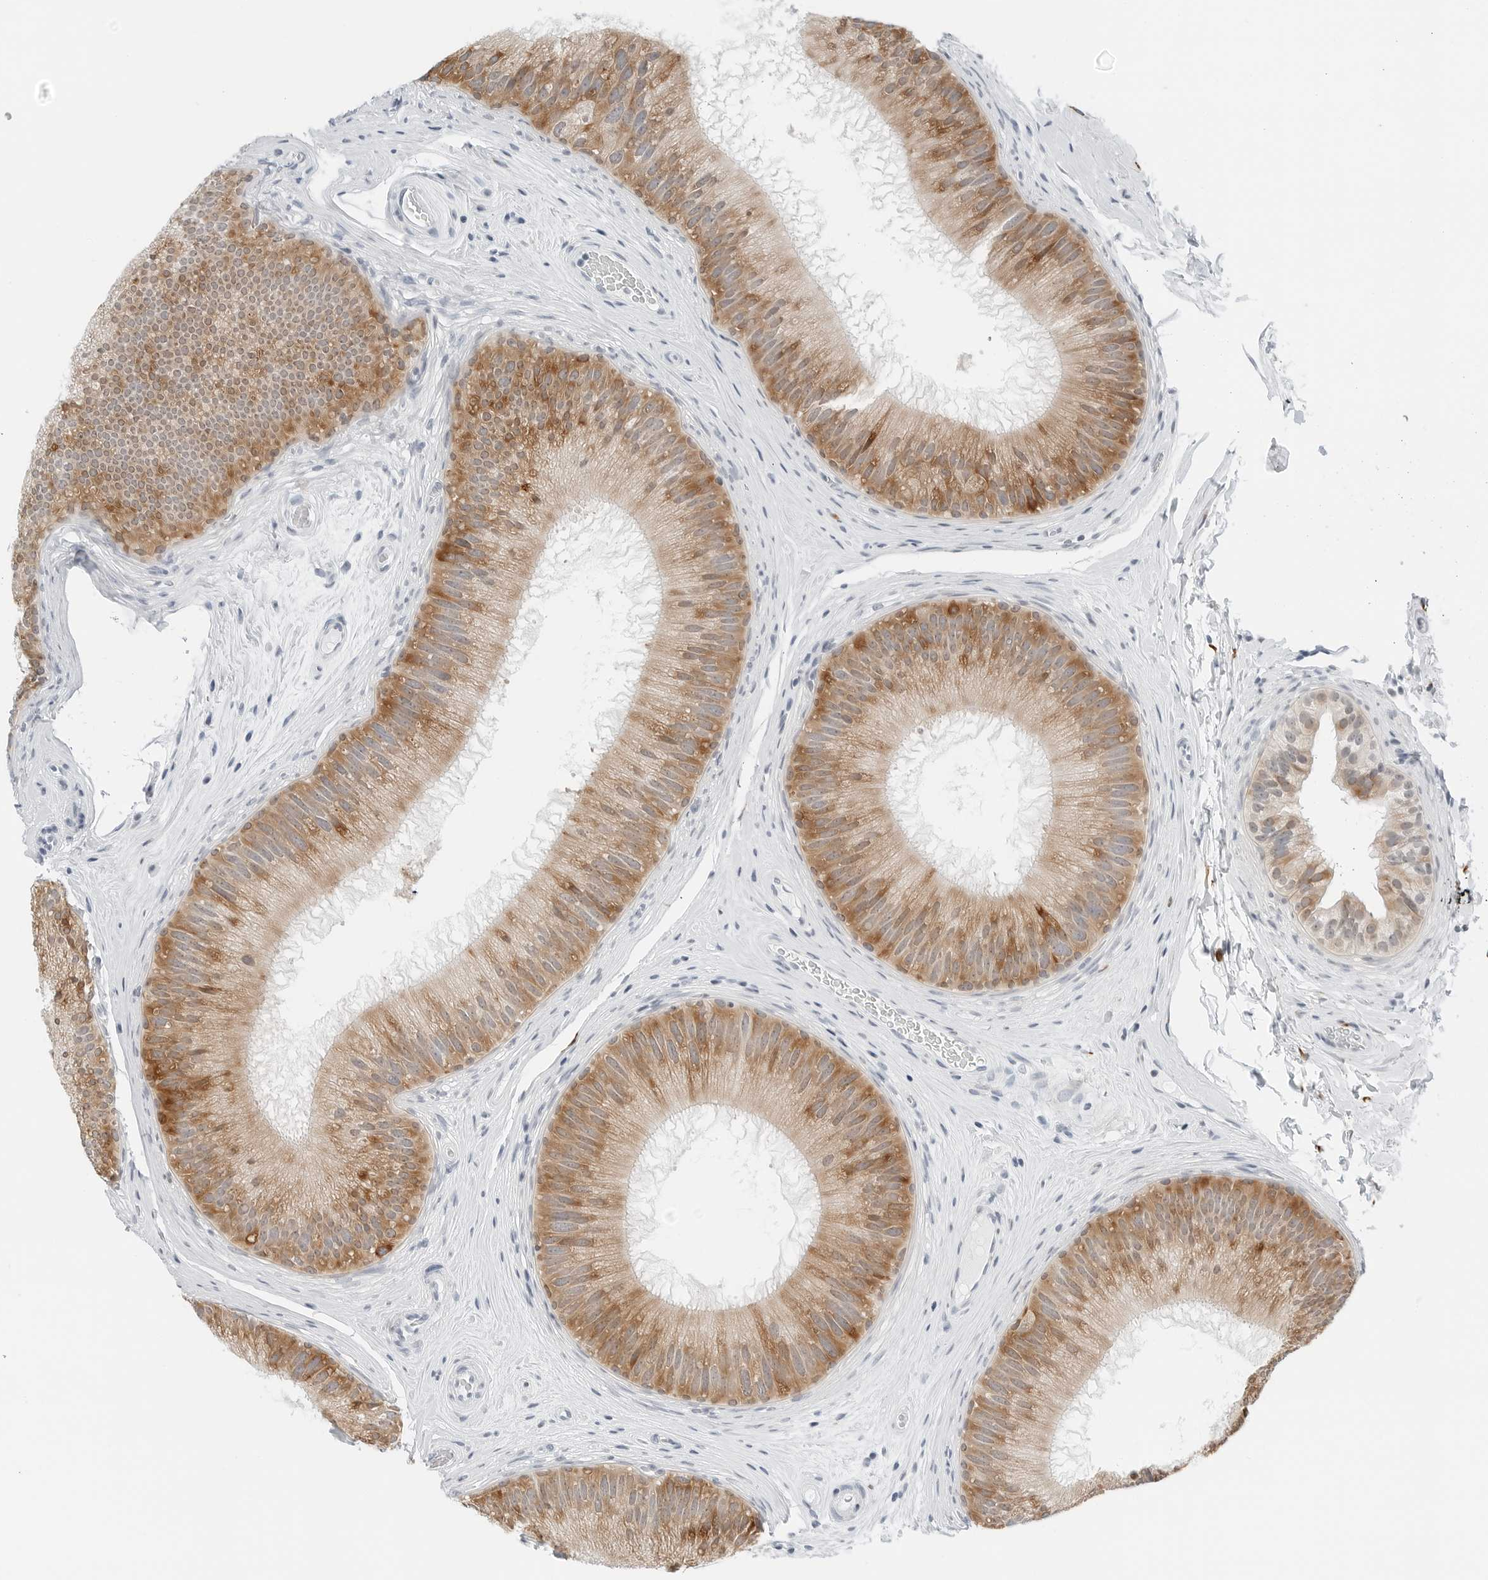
{"staining": {"intensity": "moderate", "quantity": ">75%", "location": "cytoplasmic/membranous"}, "tissue": "epididymis", "cell_type": "Glandular cells", "image_type": "normal", "snomed": [{"axis": "morphology", "description": "Normal tissue, NOS"}, {"axis": "topography", "description": "Epididymis"}], "caption": "Immunohistochemical staining of normal epididymis demonstrates >75% levels of moderate cytoplasmic/membranous protein positivity in approximately >75% of glandular cells. (DAB (3,3'-diaminobenzidine) IHC with brightfield microscopy, high magnification).", "gene": "P4HA2", "patient": {"sex": "male", "age": 45}}